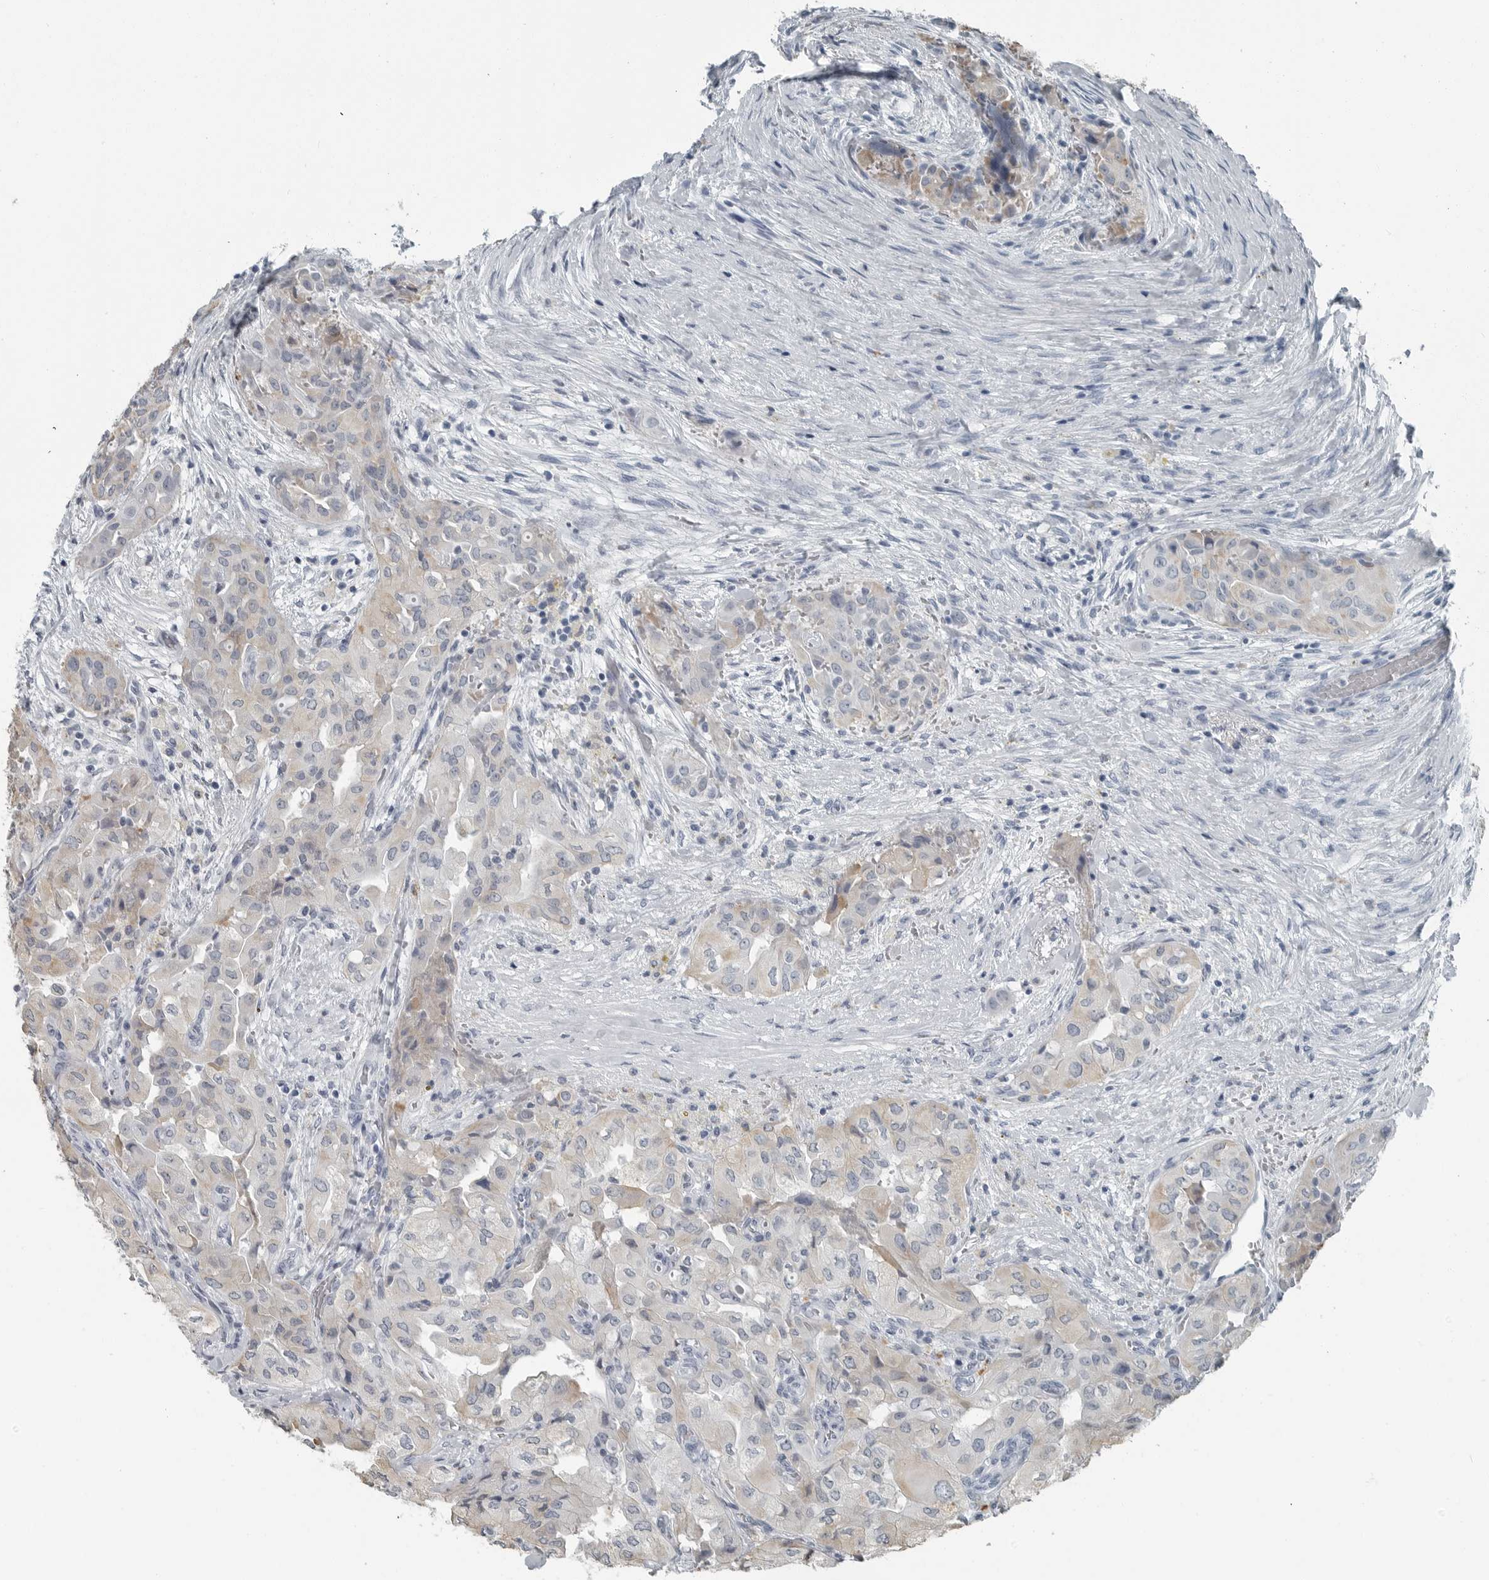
{"staining": {"intensity": "weak", "quantity": "<25%", "location": "cytoplasmic/membranous"}, "tissue": "thyroid cancer", "cell_type": "Tumor cells", "image_type": "cancer", "snomed": [{"axis": "morphology", "description": "Papillary adenocarcinoma, NOS"}, {"axis": "topography", "description": "Thyroid gland"}], "caption": "Micrograph shows no protein positivity in tumor cells of thyroid cancer (papillary adenocarcinoma) tissue.", "gene": "FABP6", "patient": {"sex": "female", "age": 59}}